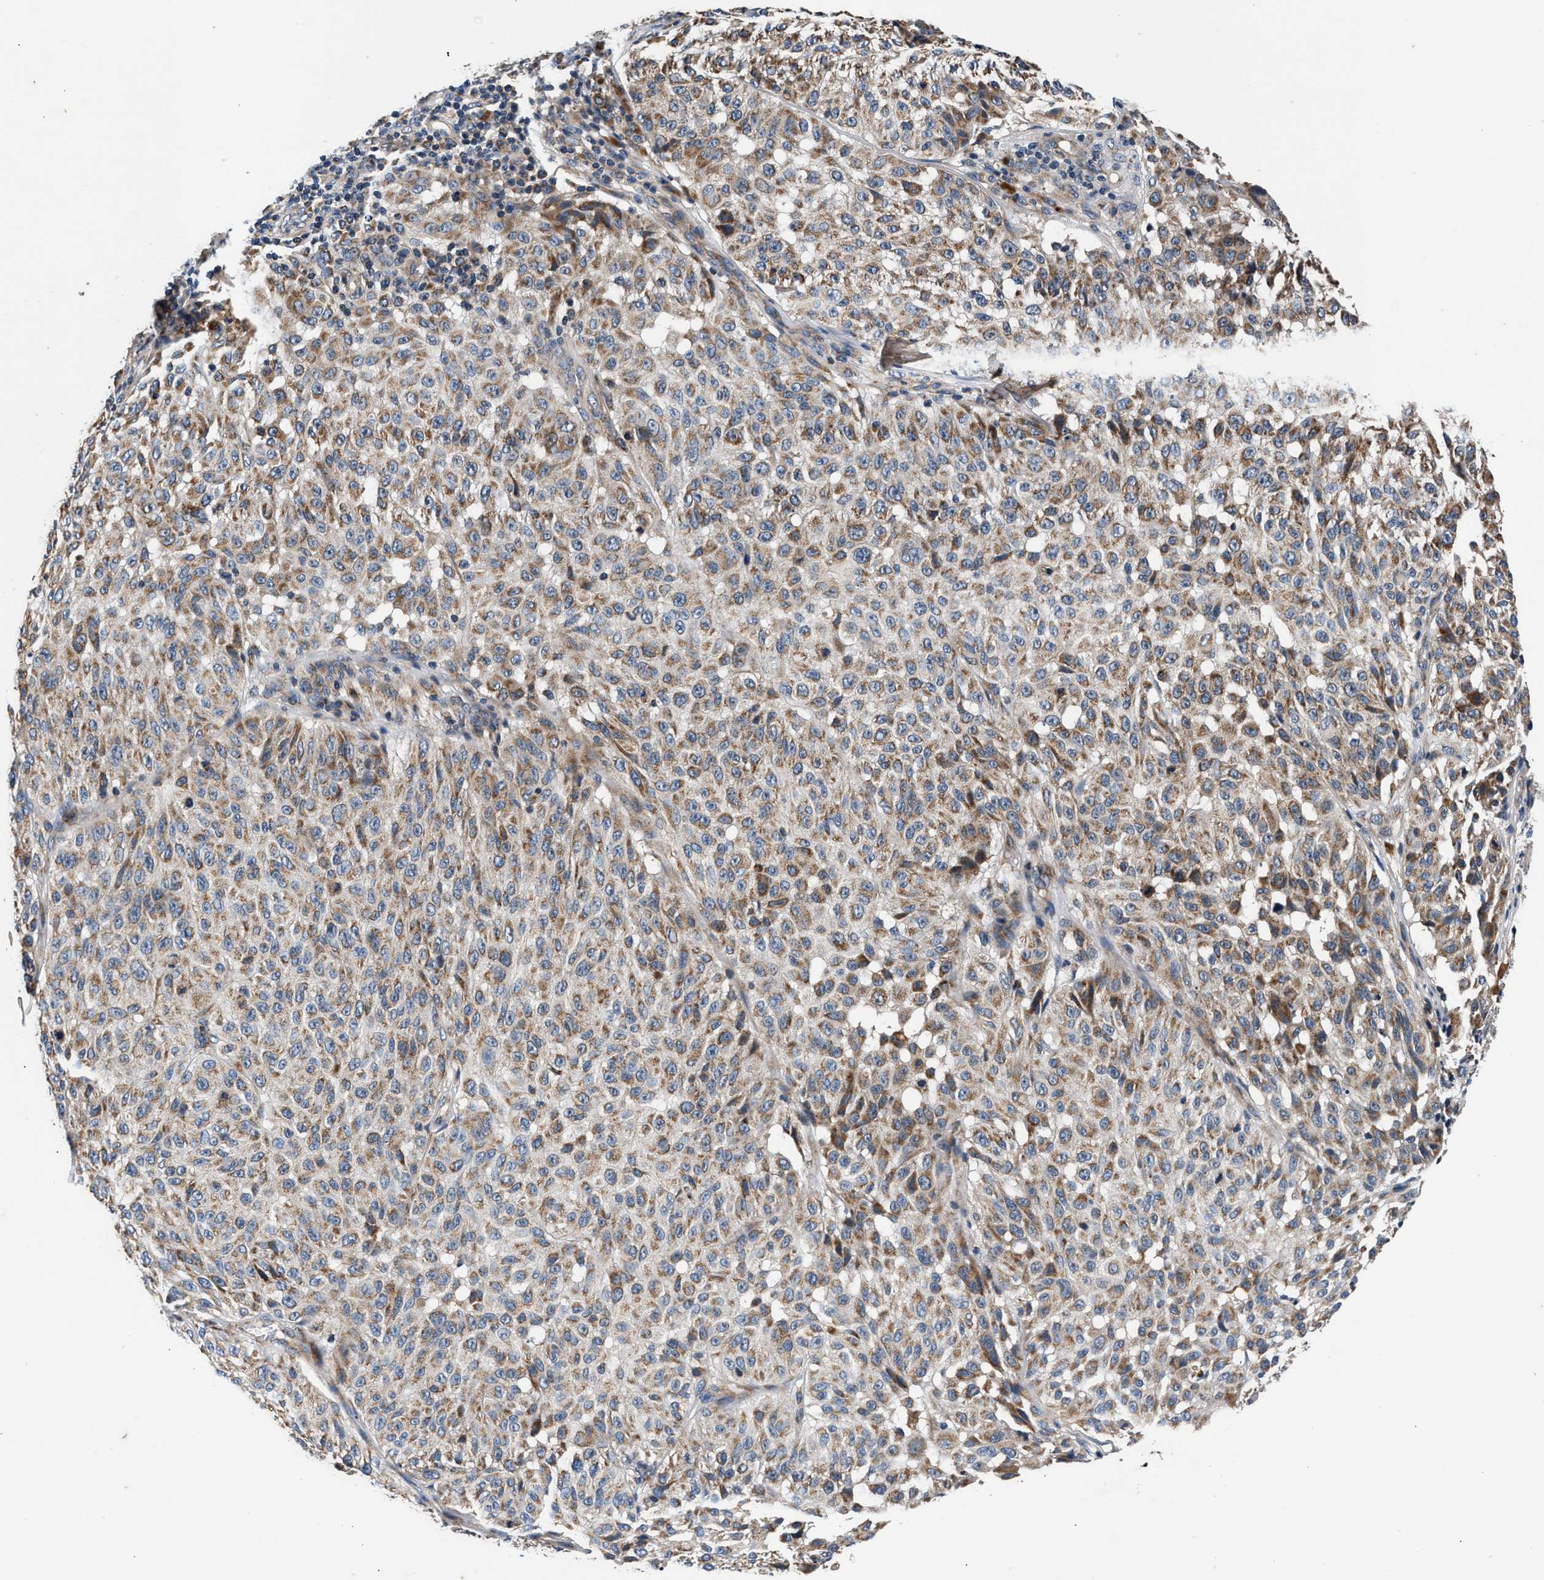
{"staining": {"intensity": "moderate", "quantity": ">75%", "location": "cytoplasmic/membranous"}, "tissue": "melanoma", "cell_type": "Tumor cells", "image_type": "cancer", "snomed": [{"axis": "morphology", "description": "Malignant melanoma, NOS"}, {"axis": "topography", "description": "Skin"}], "caption": "Malignant melanoma tissue reveals moderate cytoplasmic/membranous staining in approximately >75% of tumor cells, visualized by immunohistochemistry.", "gene": "IMMT", "patient": {"sex": "female", "age": 46}}